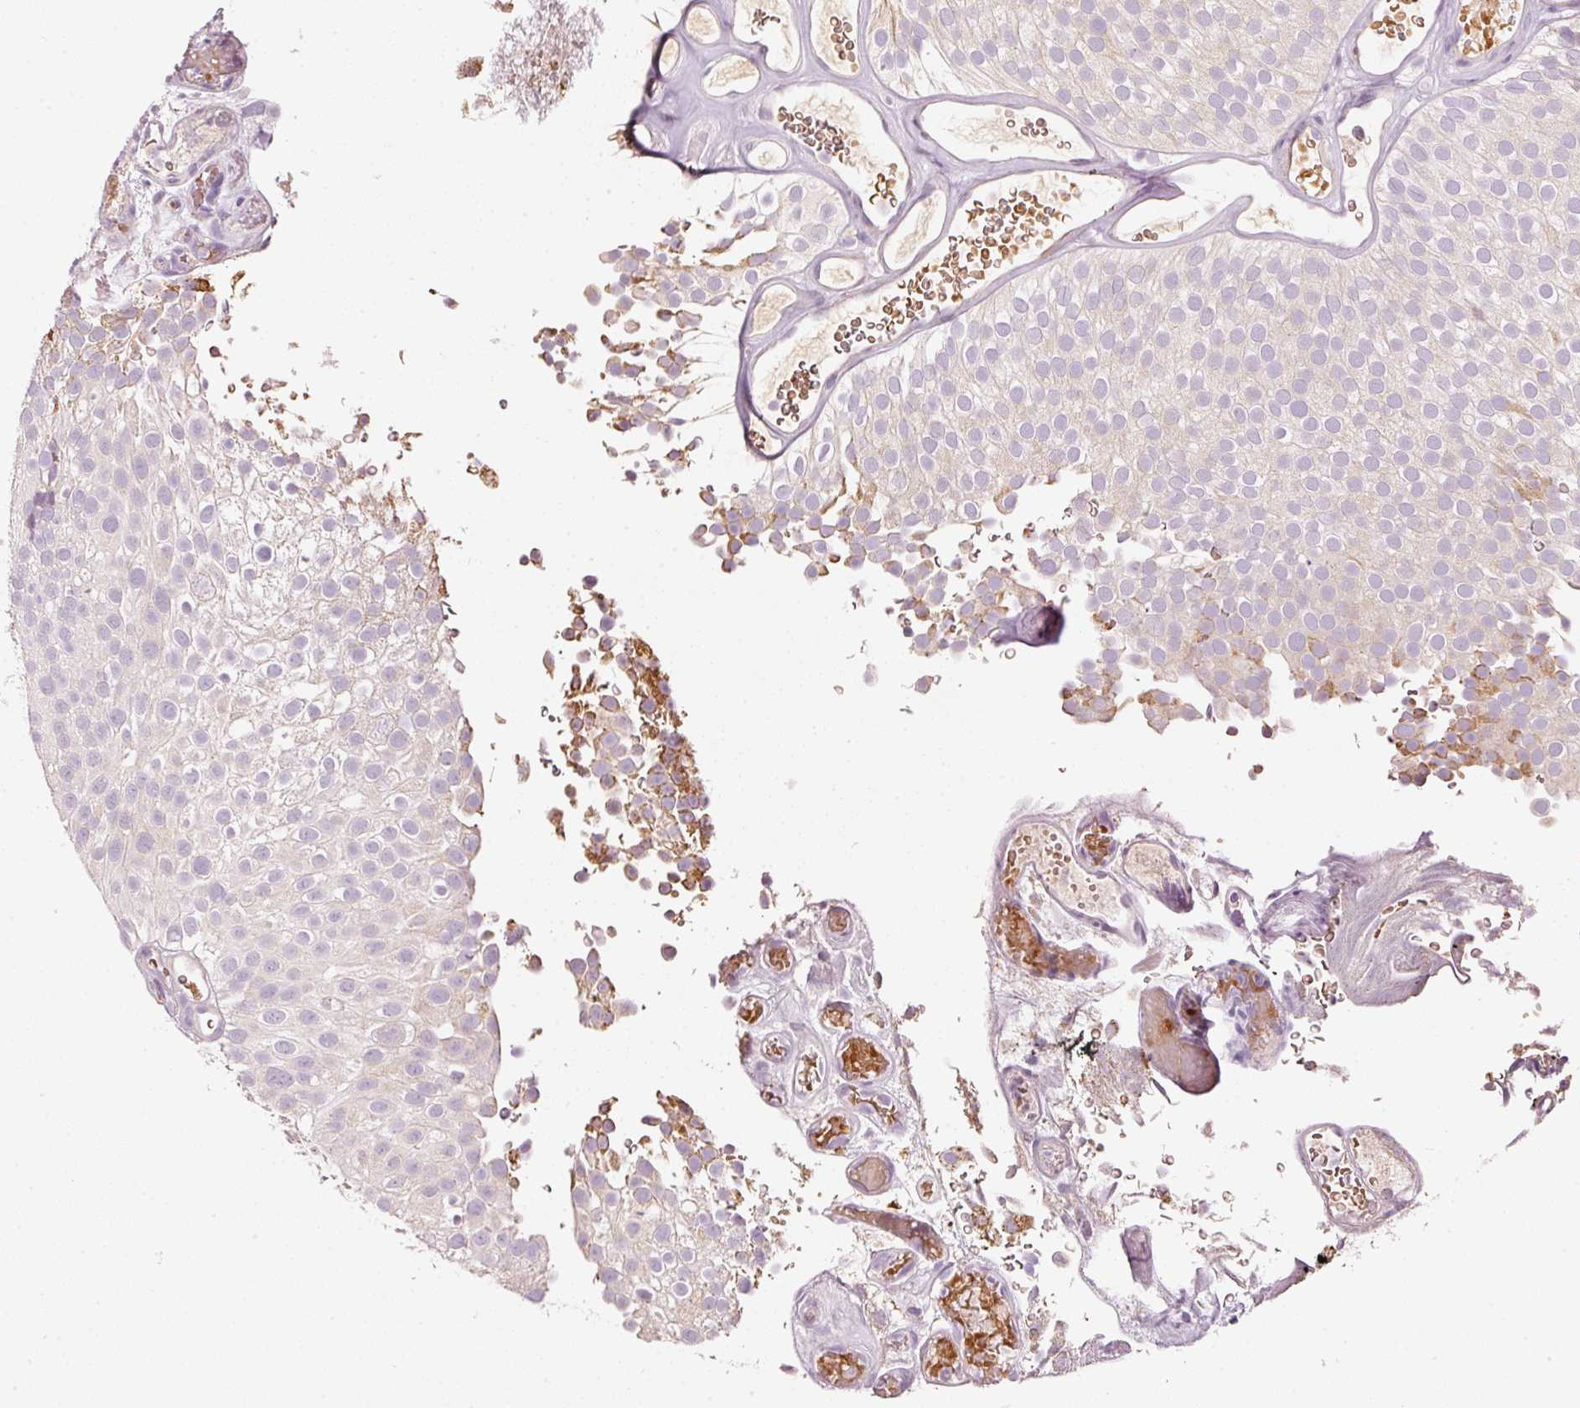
{"staining": {"intensity": "moderate", "quantity": "<25%", "location": "cytoplasmic/membranous"}, "tissue": "urothelial cancer", "cell_type": "Tumor cells", "image_type": "cancer", "snomed": [{"axis": "morphology", "description": "Urothelial carcinoma, Low grade"}, {"axis": "topography", "description": "Urinary bladder"}], "caption": "IHC of low-grade urothelial carcinoma exhibits low levels of moderate cytoplasmic/membranous positivity in approximately <25% of tumor cells.", "gene": "KLHL21", "patient": {"sex": "male", "age": 78}}